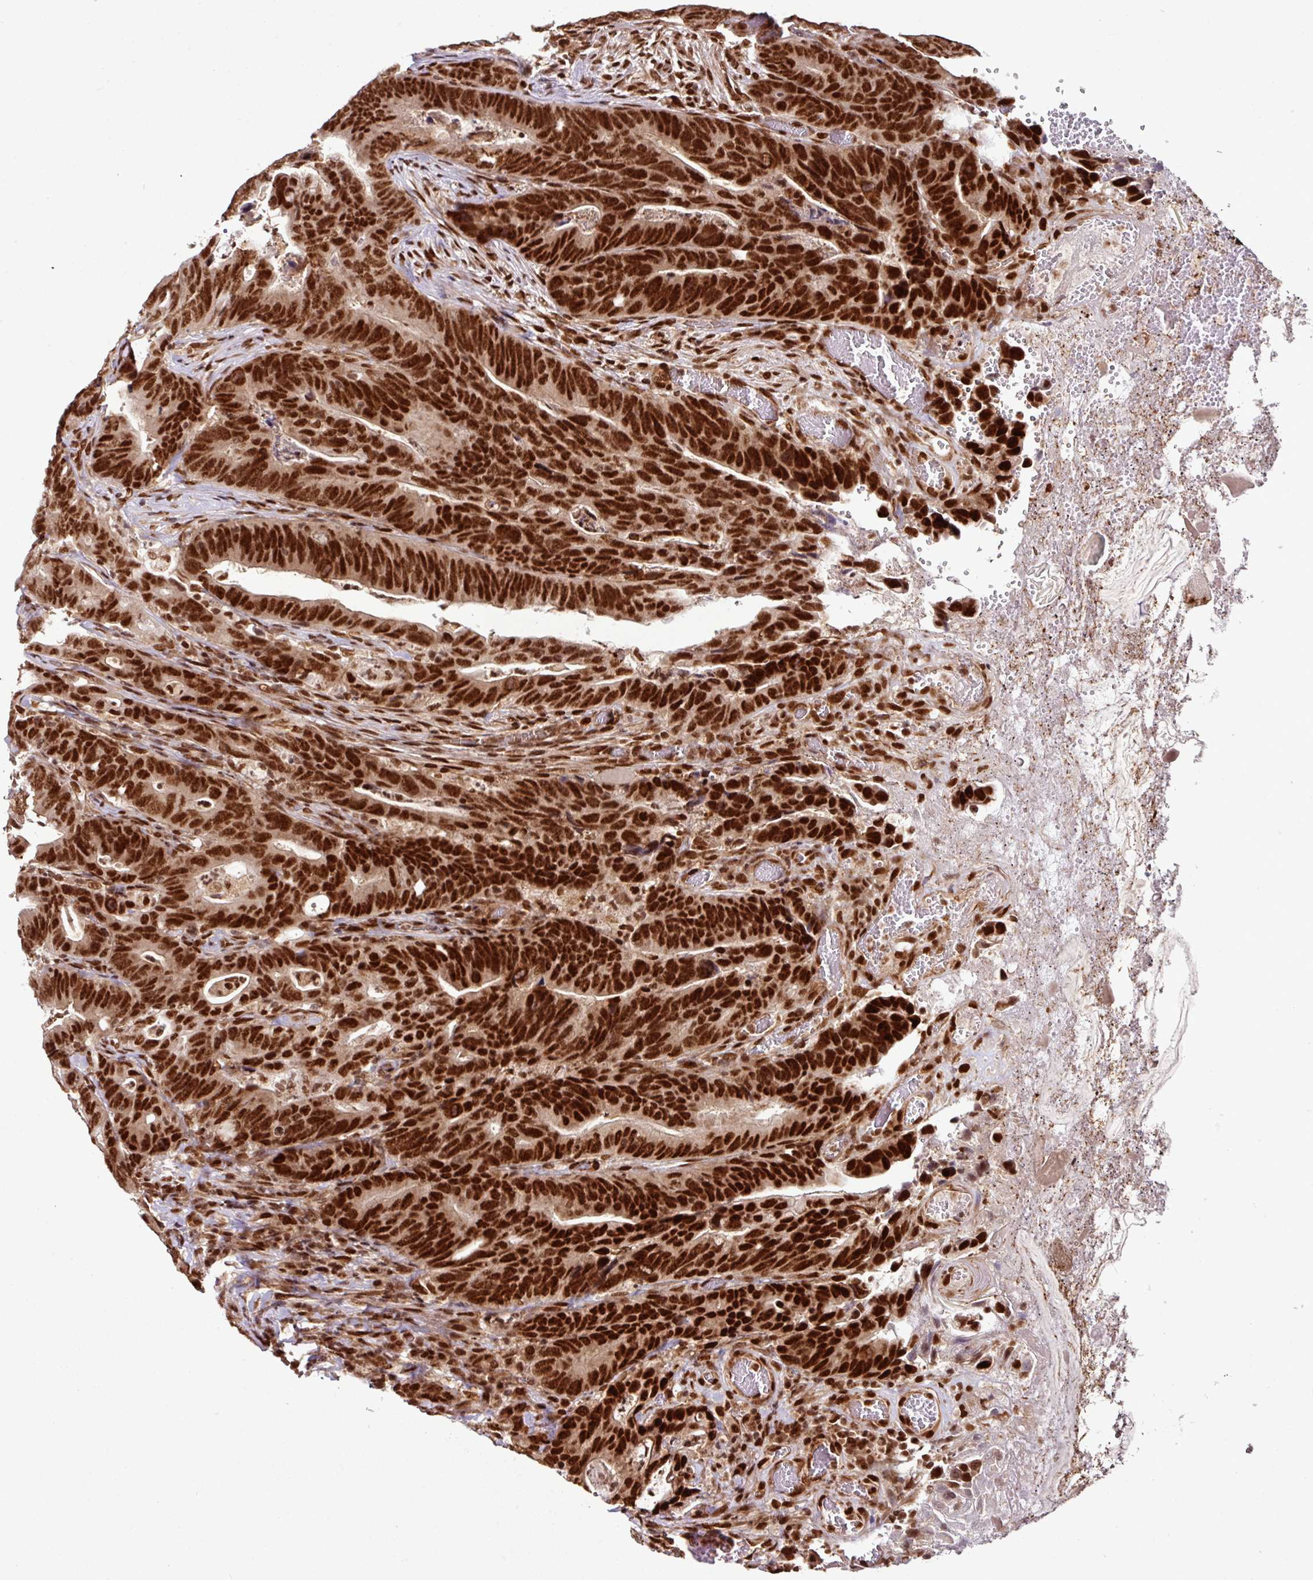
{"staining": {"intensity": "strong", "quantity": ">75%", "location": "nuclear"}, "tissue": "colorectal cancer", "cell_type": "Tumor cells", "image_type": "cancer", "snomed": [{"axis": "morphology", "description": "Adenocarcinoma, NOS"}, {"axis": "topography", "description": "Colon"}], "caption": "Colorectal cancer (adenocarcinoma) was stained to show a protein in brown. There is high levels of strong nuclear expression in about >75% of tumor cells.", "gene": "MORF4L2", "patient": {"sex": "female", "age": 82}}